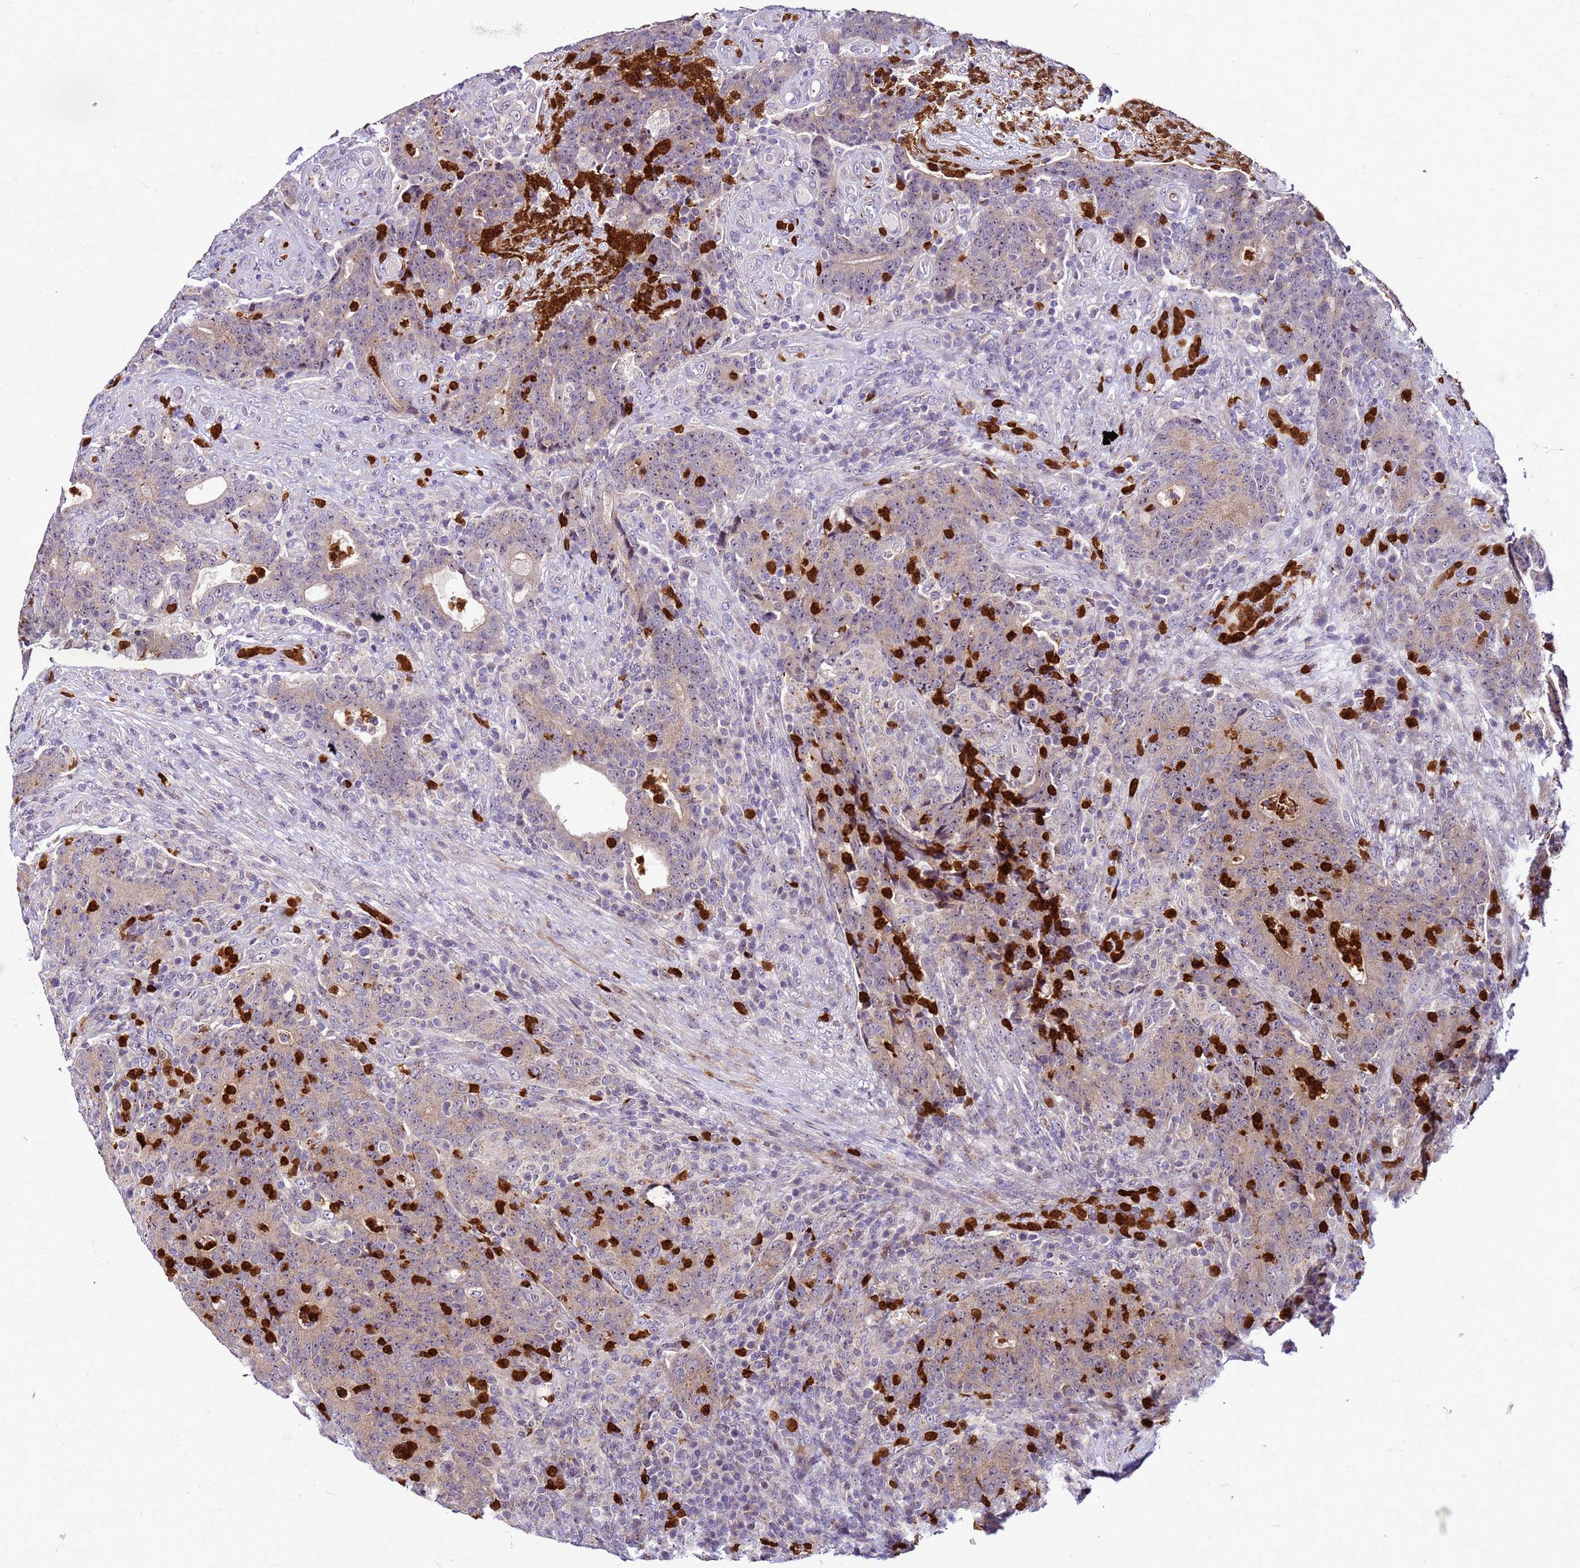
{"staining": {"intensity": "weak", "quantity": "25%-75%", "location": "cytoplasmic/membranous"}, "tissue": "colorectal cancer", "cell_type": "Tumor cells", "image_type": "cancer", "snomed": [{"axis": "morphology", "description": "Adenocarcinoma, NOS"}, {"axis": "topography", "description": "Colon"}], "caption": "Weak cytoplasmic/membranous protein positivity is identified in about 25%-75% of tumor cells in colorectal cancer (adenocarcinoma). Nuclei are stained in blue.", "gene": "VPS4B", "patient": {"sex": "female", "age": 75}}